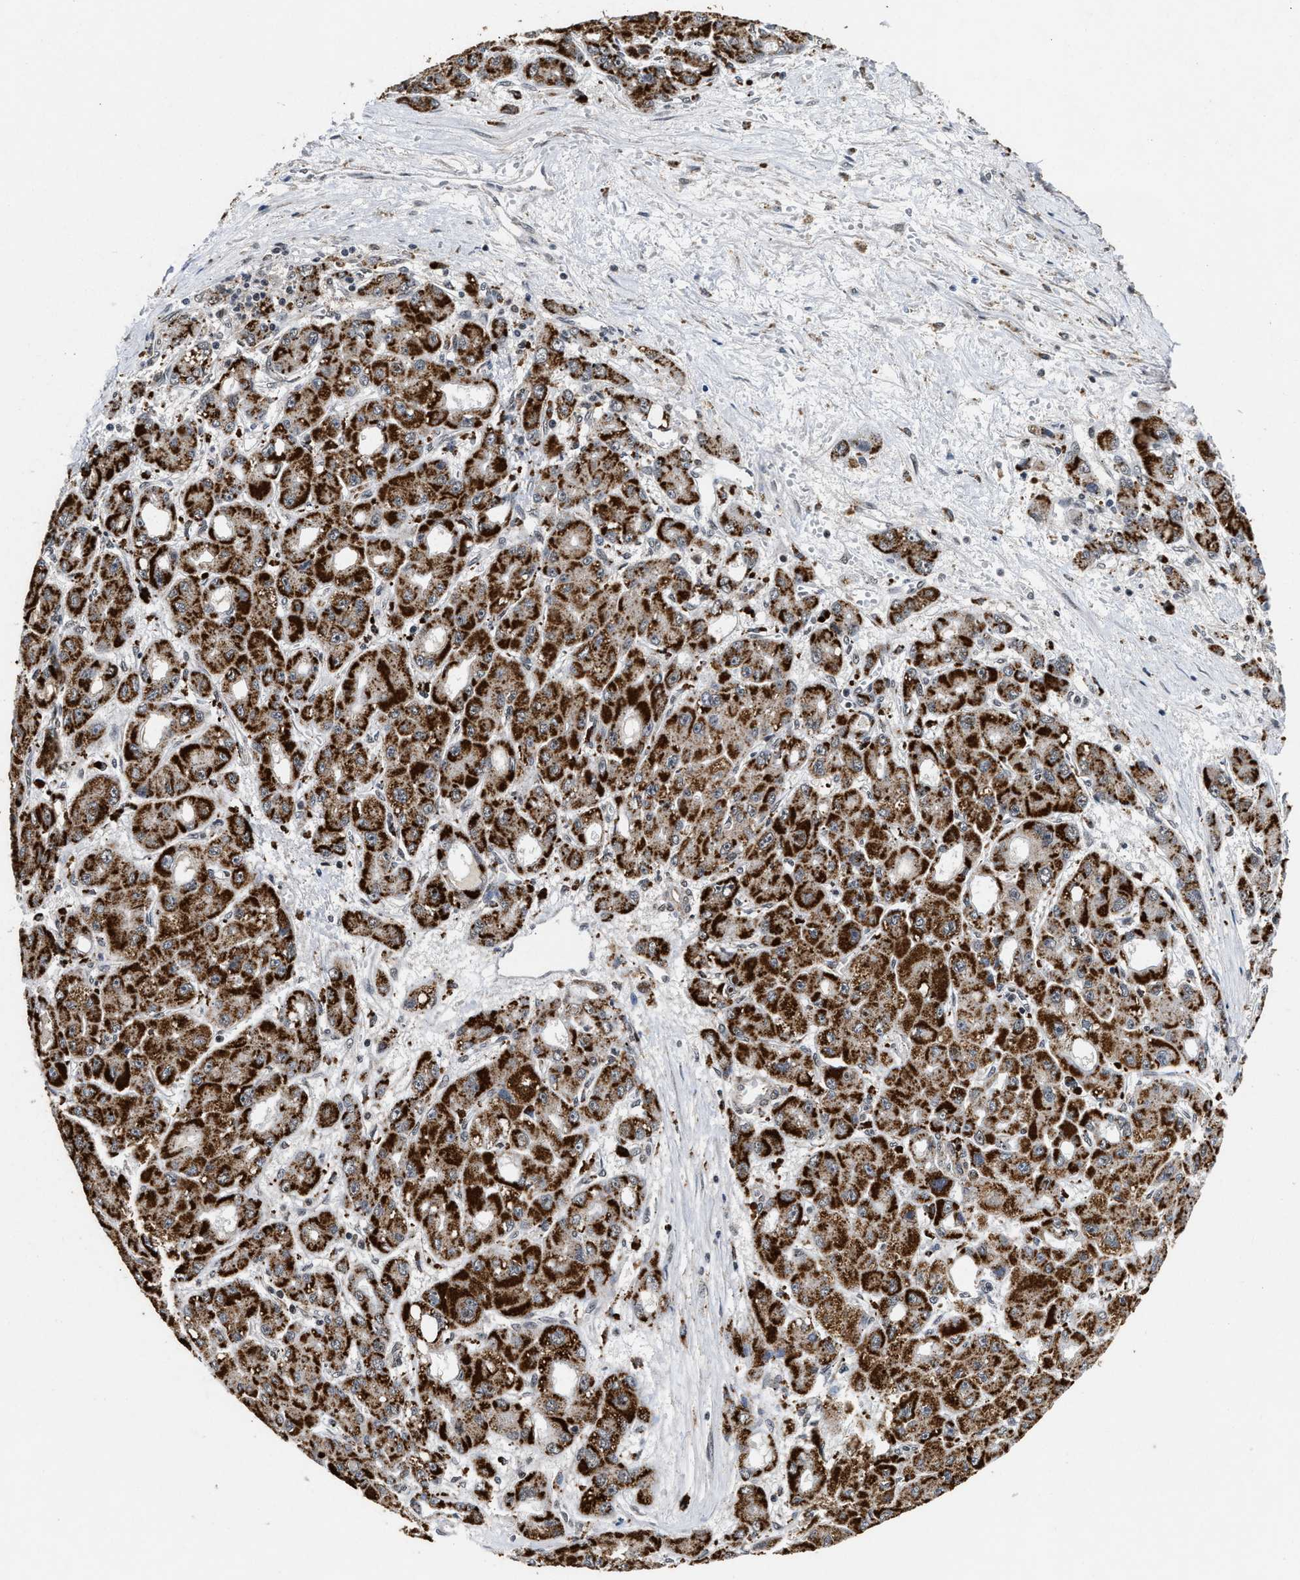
{"staining": {"intensity": "strong", "quantity": ">75%", "location": "cytoplasmic/membranous"}, "tissue": "liver cancer", "cell_type": "Tumor cells", "image_type": "cancer", "snomed": [{"axis": "morphology", "description": "Carcinoma, Hepatocellular, NOS"}, {"axis": "topography", "description": "Liver"}], "caption": "Immunohistochemical staining of human hepatocellular carcinoma (liver) exhibits strong cytoplasmic/membranous protein staining in about >75% of tumor cells. The staining was performed using DAB to visualize the protein expression in brown, while the nuclei were stained in blue with hematoxylin (Magnification: 20x).", "gene": "ACOX1", "patient": {"sex": "male", "age": 55}}